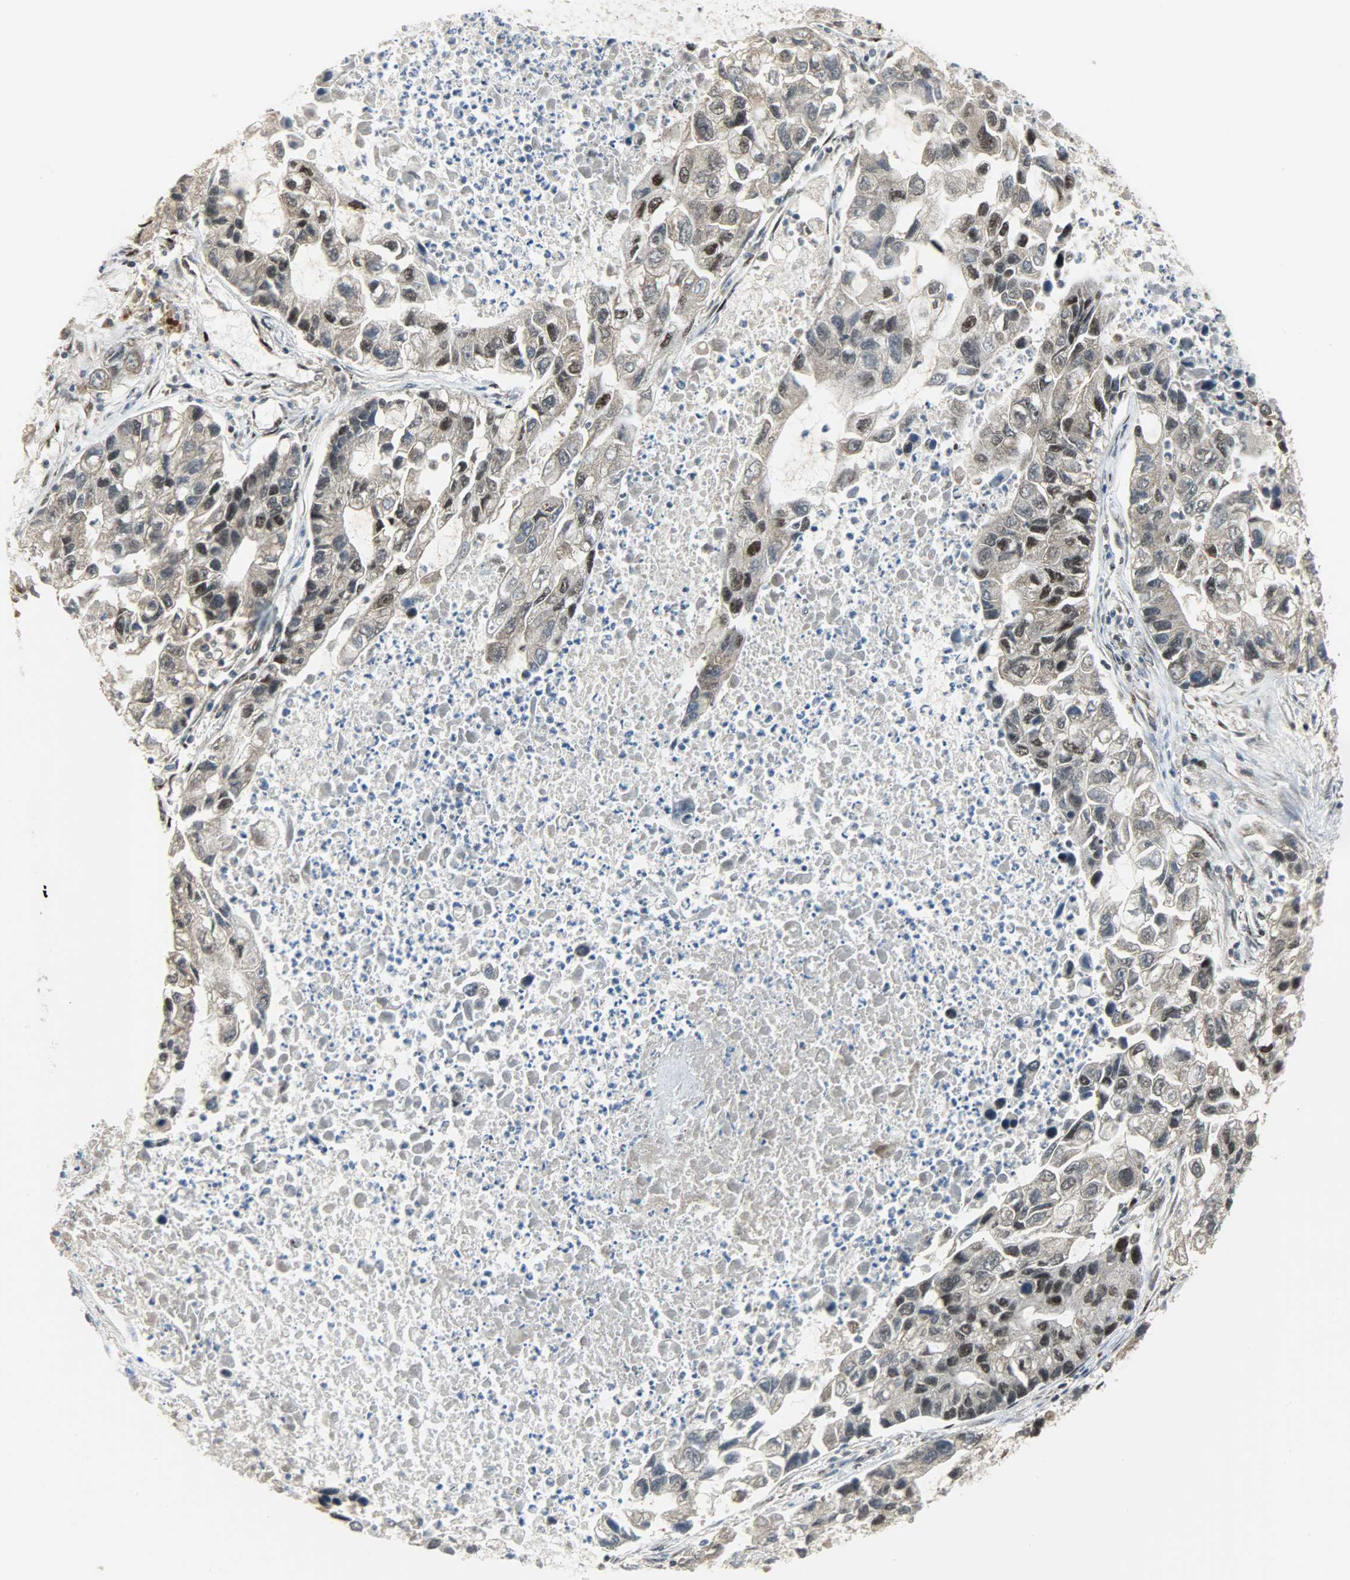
{"staining": {"intensity": "strong", "quantity": "25%-75%", "location": "cytoplasmic/membranous,nuclear"}, "tissue": "lung cancer", "cell_type": "Tumor cells", "image_type": "cancer", "snomed": [{"axis": "morphology", "description": "Adenocarcinoma, NOS"}, {"axis": "topography", "description": "Lung"}], "caption": "Lung cancer (adenocarcinoma) stained for a protein (brown) demonstrates strong cytoplasmic/membranous and nuclear positive positivity in approximately 25%-75% of tumor cells.", "gene": "SSB", "patient": {"sex": "female", "age": 51}}